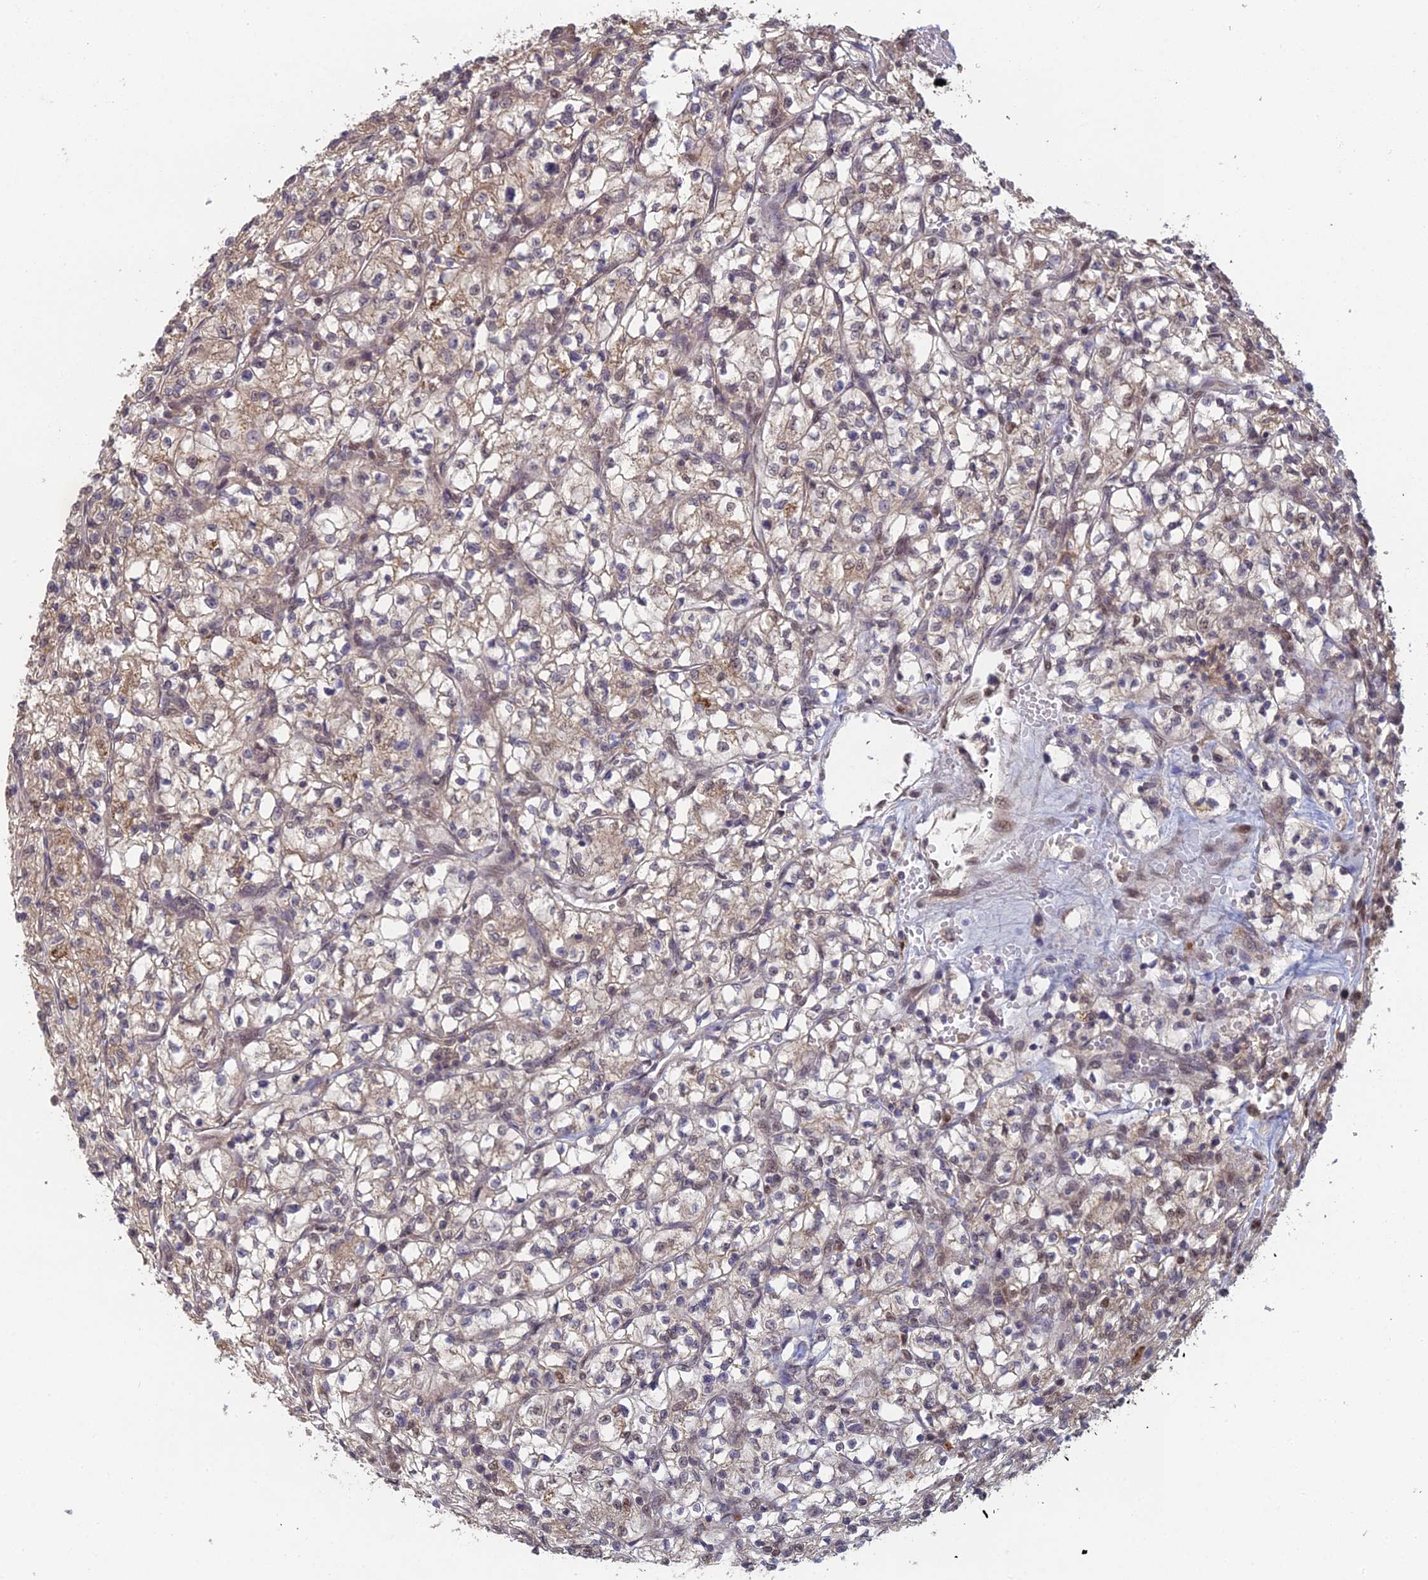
{"staining": {"intensity": "weak", "quantity": ">75%", "location": "cytoplasmic/membranous"}, "tissue": "renal cancer", "cell_type": "Tumor cells", "image_type": "cancer", "snomed": [{"axis": "morphology", "description": "Adenocarcinoma, NOS"}, {"axis": "topography", "description": "Kidney"}], "caption": "Immunohistochemical staining of human renal cancer exhibits low levels of weak cytoplasmic/membranous protein expression in about >75% of tumor cells. (DAB (3,3'-diaminobenzidine) = brown stain, brightfield microscopy at high magnification).", "gene": "RANBP3", "patient": {"sex": "female", "age": 64}}